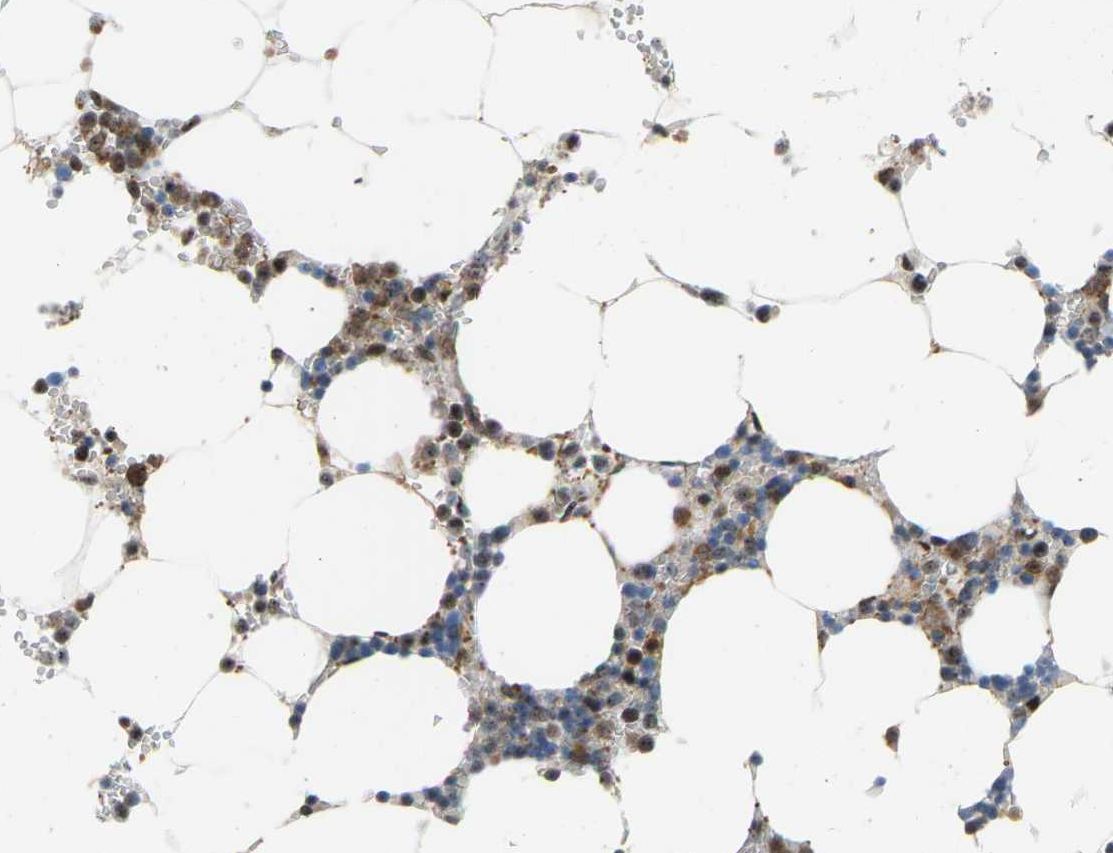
{"staining": {"intensity": "moderate", "quantity": "25%-75%", "location": "cytoplasmic/membranous,nuclear"}, "tissue": "bone marrow", "cell_type": "Hematopoietic cells", "image_type": "normal", "snomed": [{"axis": "morphology", "description": "Normal tissue, NOS"}, {"axis": "topography", "description": "Bone marrow"}], "caption": "Brown immunohistochemical staining in unremarkable human bone marrow displays moderate cytoplasmic/membranous,nuclear positivity in about 25%-75% of hematopoietic cells. (DAB (3,3'-diaminobenzidine) IHC with brightfield microscopy, high magnification).", "gene": "CROT", "patient": {"sex": "male", "age": 70}}